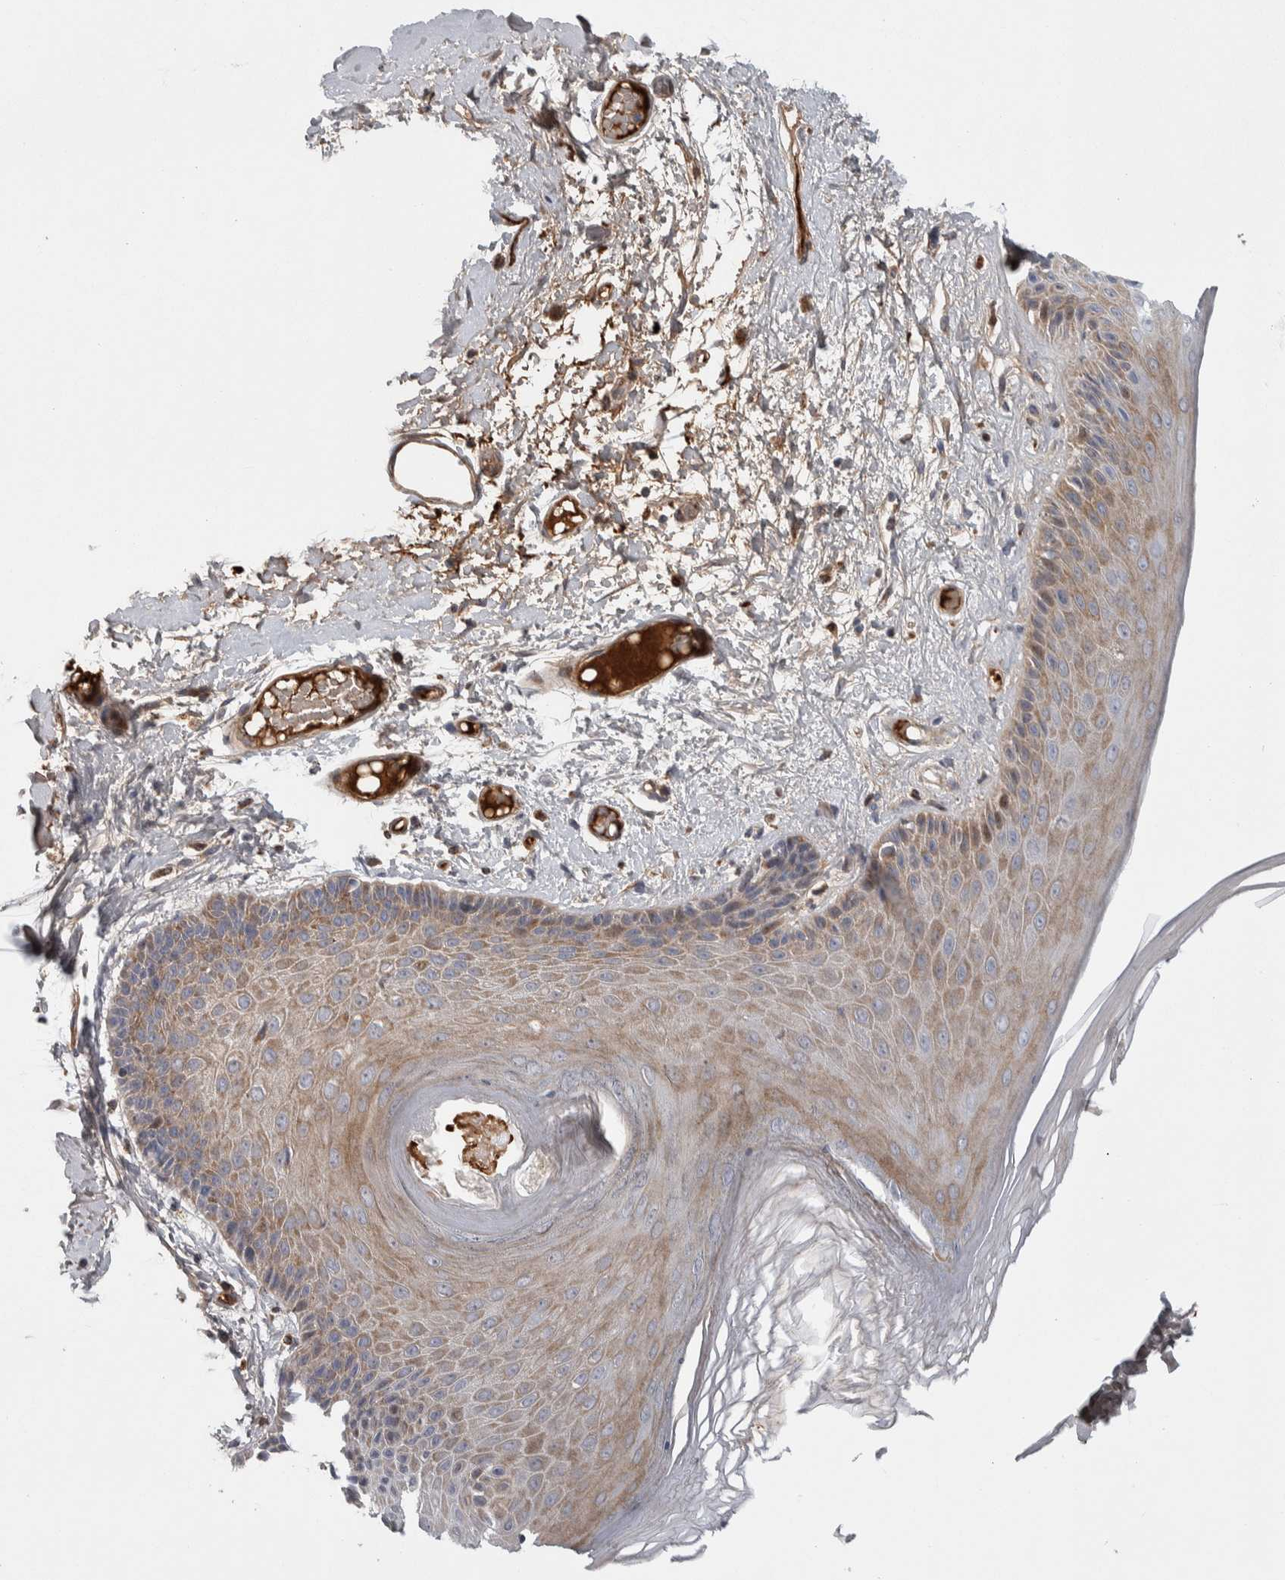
{"staining": {"intensity": "weak", "quantity": "25%-75%", "location": "cytoplasmic/membranous"}, "tissue": "skin", "cell_type": "Epidermal cells", "image_type": "normal", "snomed": [{"axis": "morphology", "description": "Normal tissue, NOS"}, {"axis": "topography", "description": "Vulva"}], "caption": "Immunohistochemical staining of benign human skin displays 25%-75% levels of weak cytoplasmic/membranous protein positivity in approximately 25%-75% of epidermal cells. The protein is shown in brown color, while the nuclei are stained blue.", "gene": "PSMG3", "patient": {"sex": "female", "age": 73}}